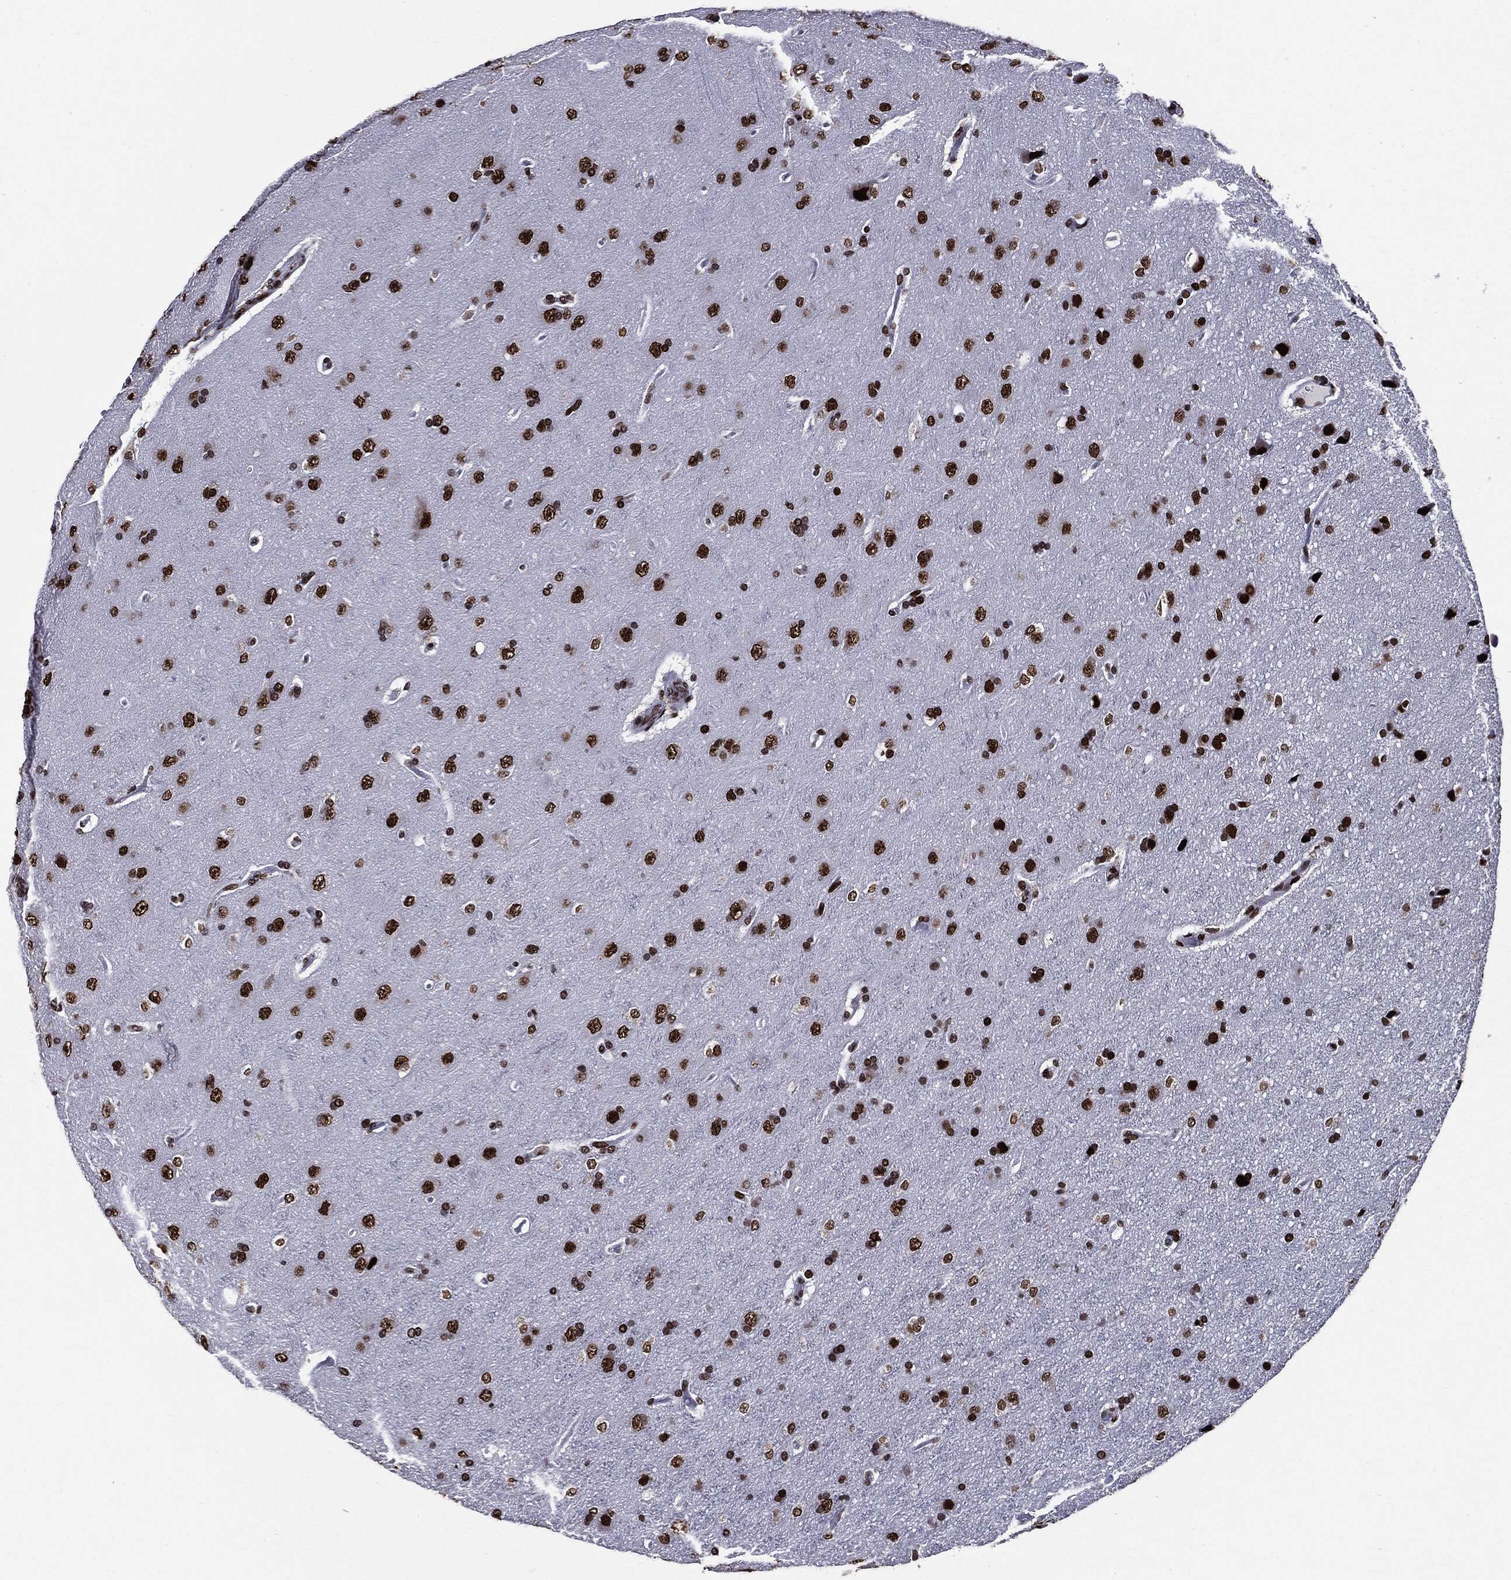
{"staining": {"intensity": "strong", "quantity": ">75%", "location": "nuclear"}, "tissue": "glioma", "cell_type": "Tumor cells", "image_type": "cancer", "snomed": [{"axis": "morphology", "description": "Glioma, malignant, NOS"}, {"axis": "topography", "description": "Cerebral cortex"}], "caption": "Tumor cells display high levels of strong nuclear positivity in about >75% of cells in malignant glioma. The staining is performed using DAB brown chromogen to label protein expression. The nuclei are counter-stained blue using hematoxylin.", "gene": "ZFP91", "patient": {"sex": "male", "age": 58}}